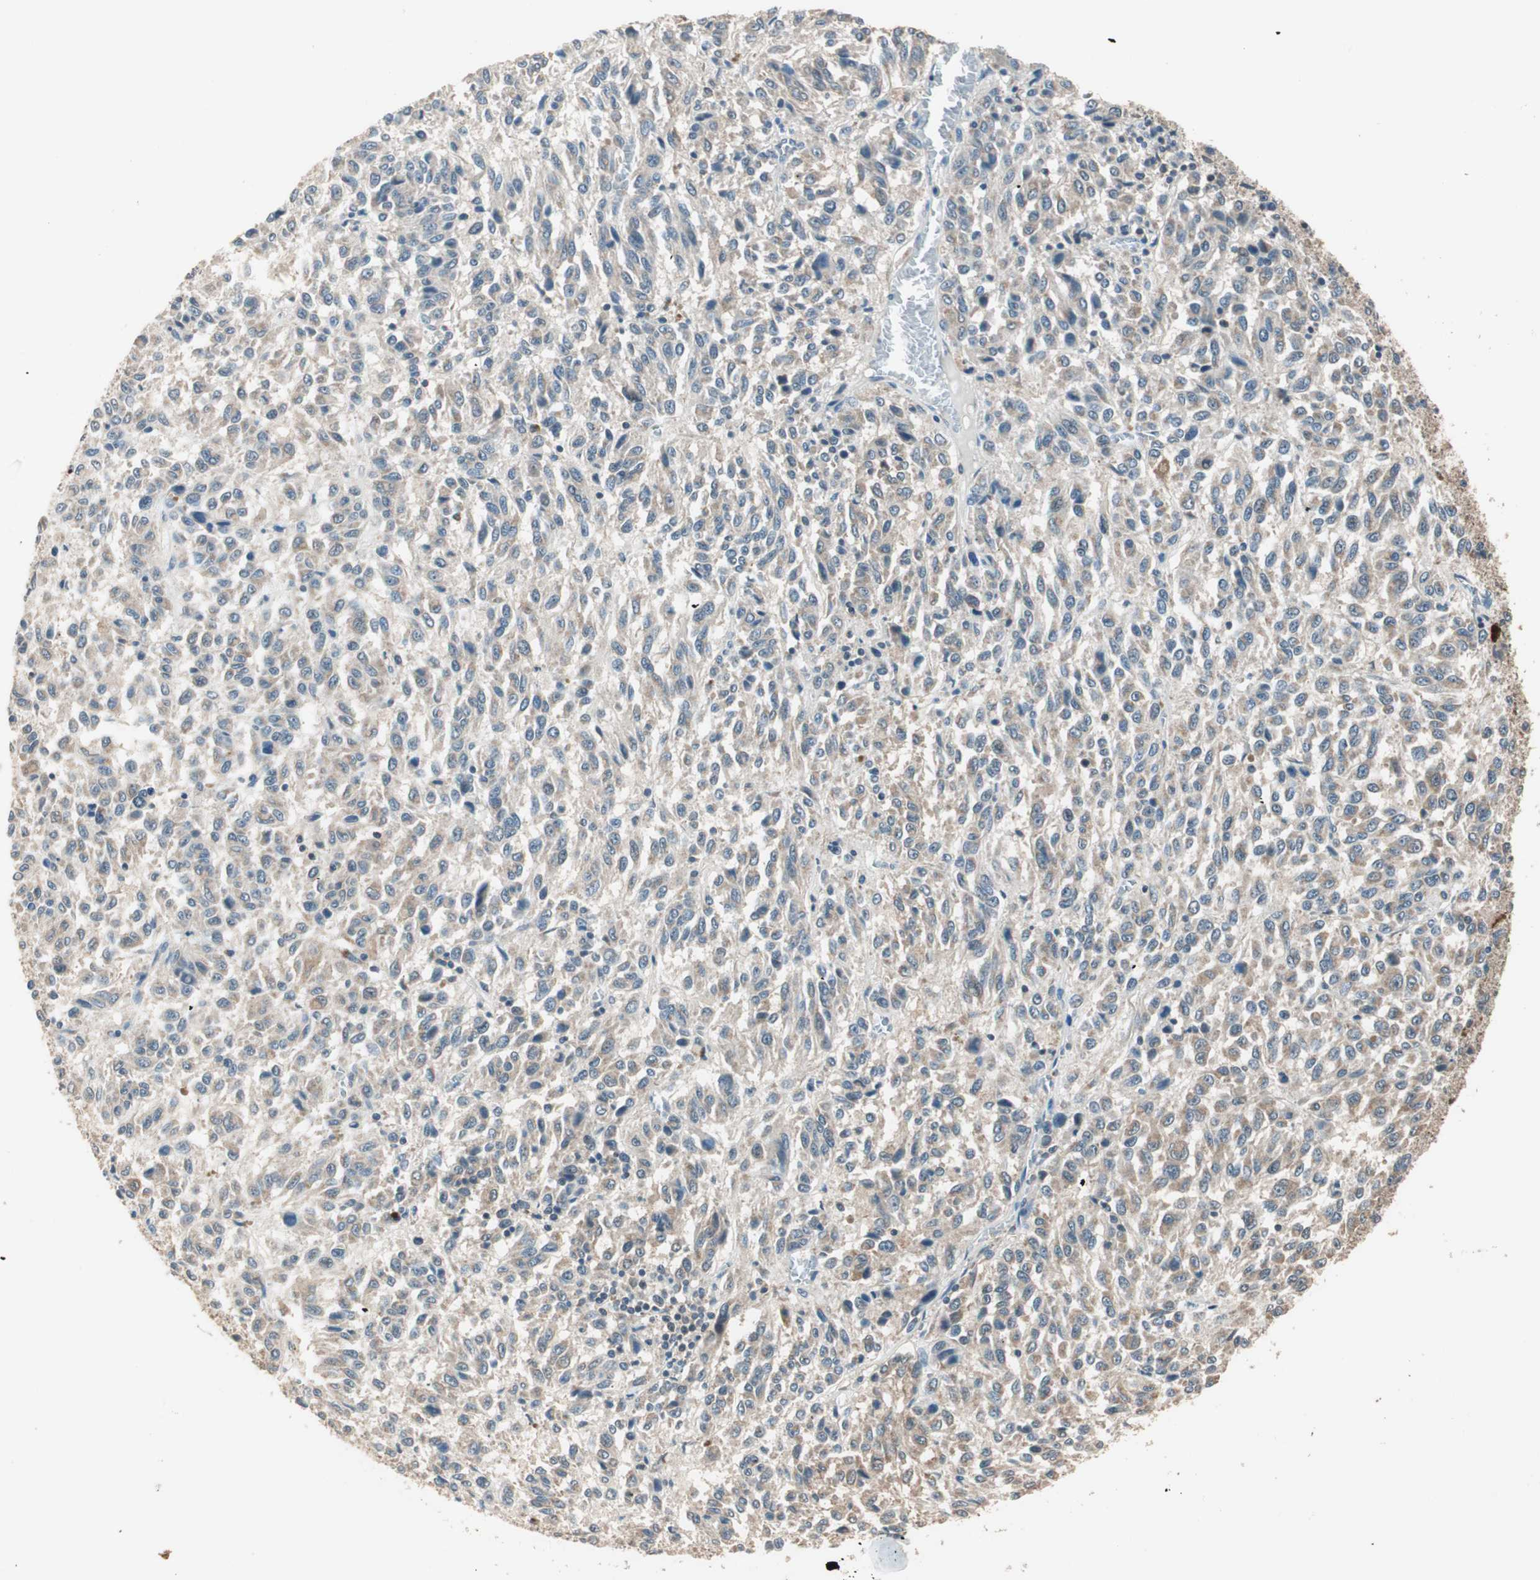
{"staining": {"intensity": "weak", "quantity": ">75%", "location": "cytoplasmic/membranous"}, "tissue": "melanoma", "cell_type": "Tumor cells", "image_type": "cancer", "snomed": [{"axis": "morphology", "description": "Malignant melanoma, Metastatic site"}, {"axis": "topography", "description": "Lung"}], "caption": "Brown immunohistochemical staining in melanoma displays weak cytoplasmic/membranous positivity in about >75% of tumor cells.", "gene": "TRIM21", "patient": {"sex": "male", "age": 64}}